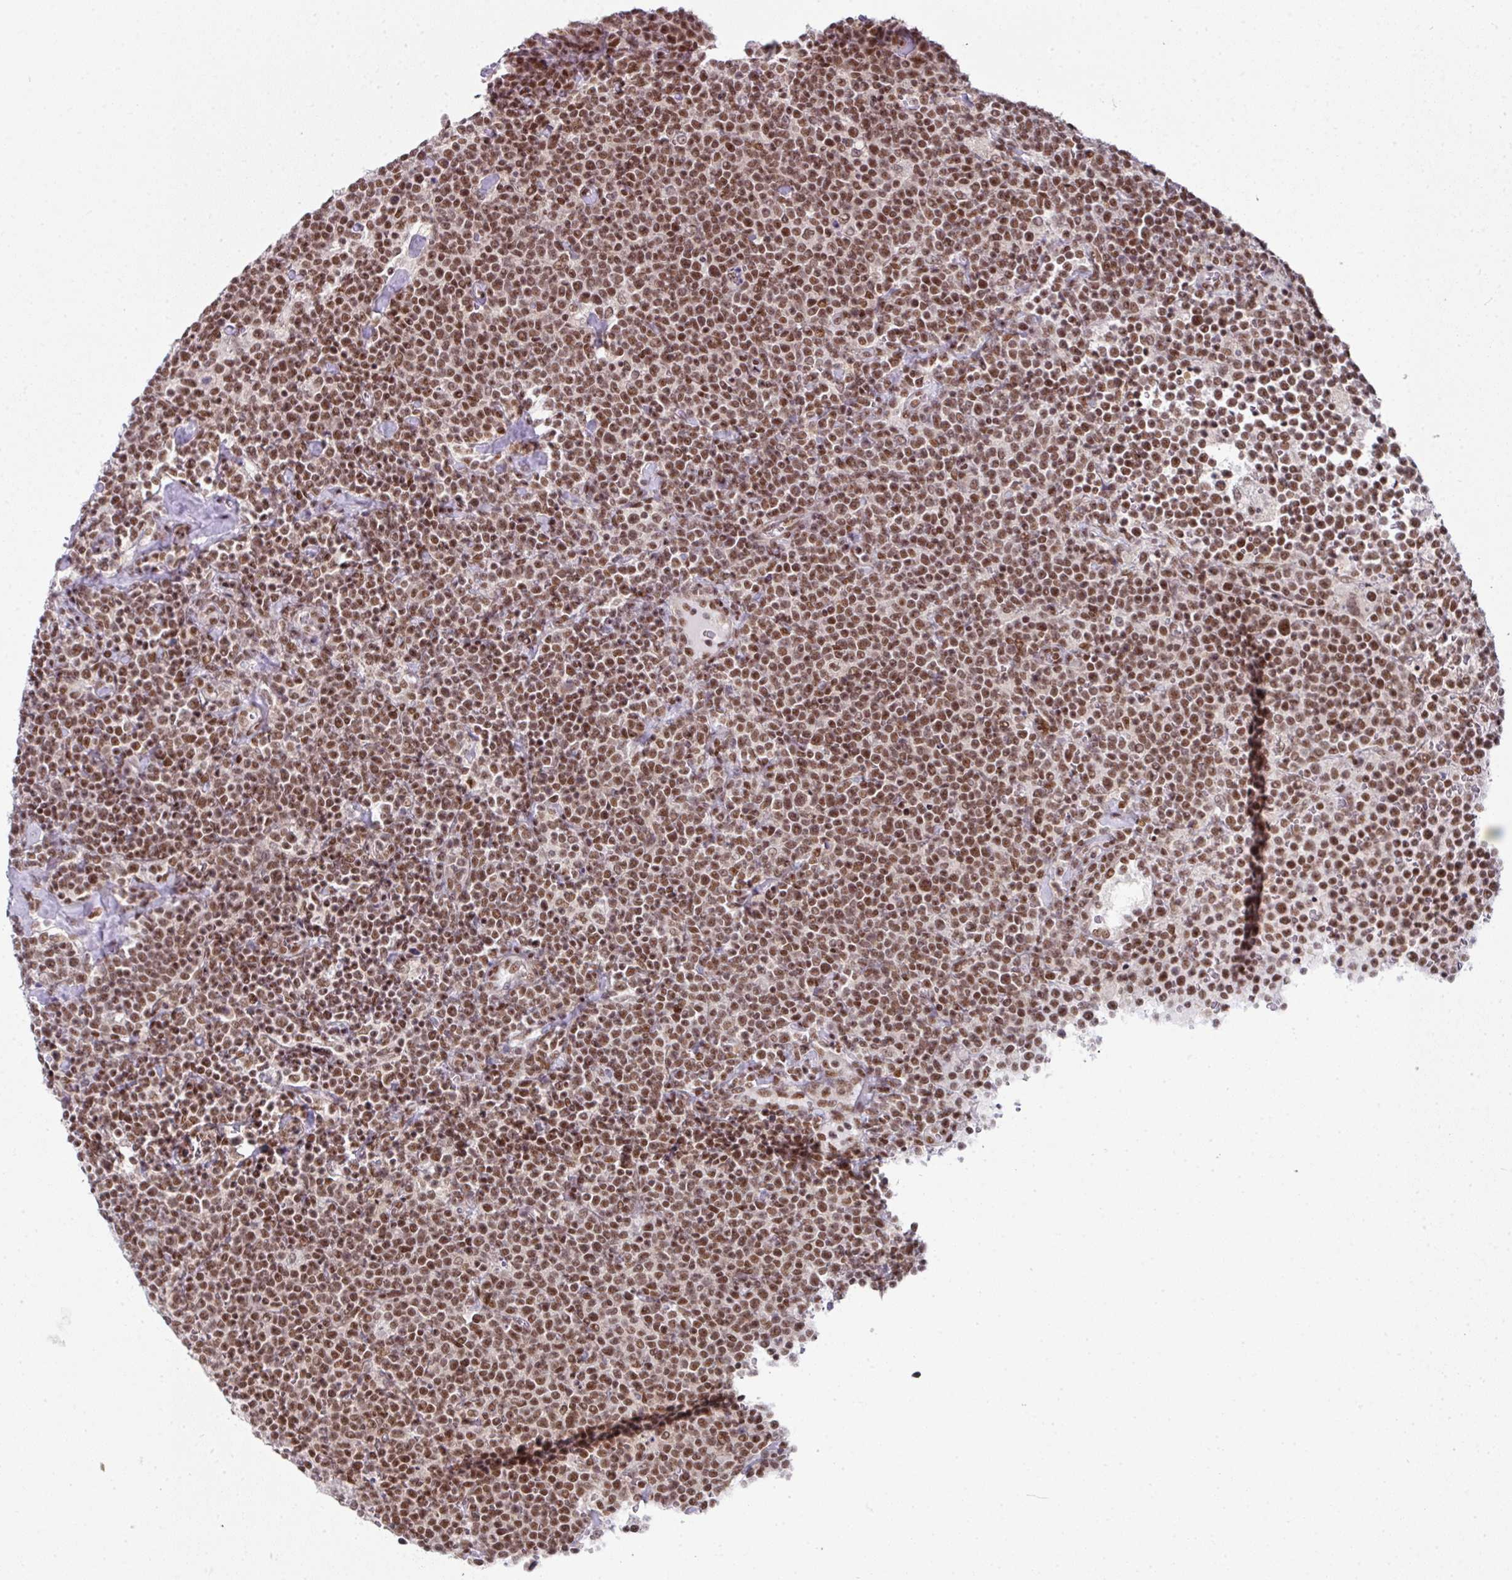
{"staining": {"intensity": "moderate", "quantity": ">75%", "location": "nuclear"}, "tissue": "lymphoma", "cell_type": "Tumor cells", "image_type": "cancer", "snomed": [{"axis": "morphology", "description": "Malignant lymphoma, non-Hodgkin's type, High grade"}, {"axis": "topography", "description": "Lymph node"}], "caption": "An image of human malignant lymphoma, non-Hodgkin's type (high-grade) stained for a protein exhibits moderate nuclear brown staining in tumor cells.", "gene": "NFYA", "patient": {"sex": "male", "age": 61}}